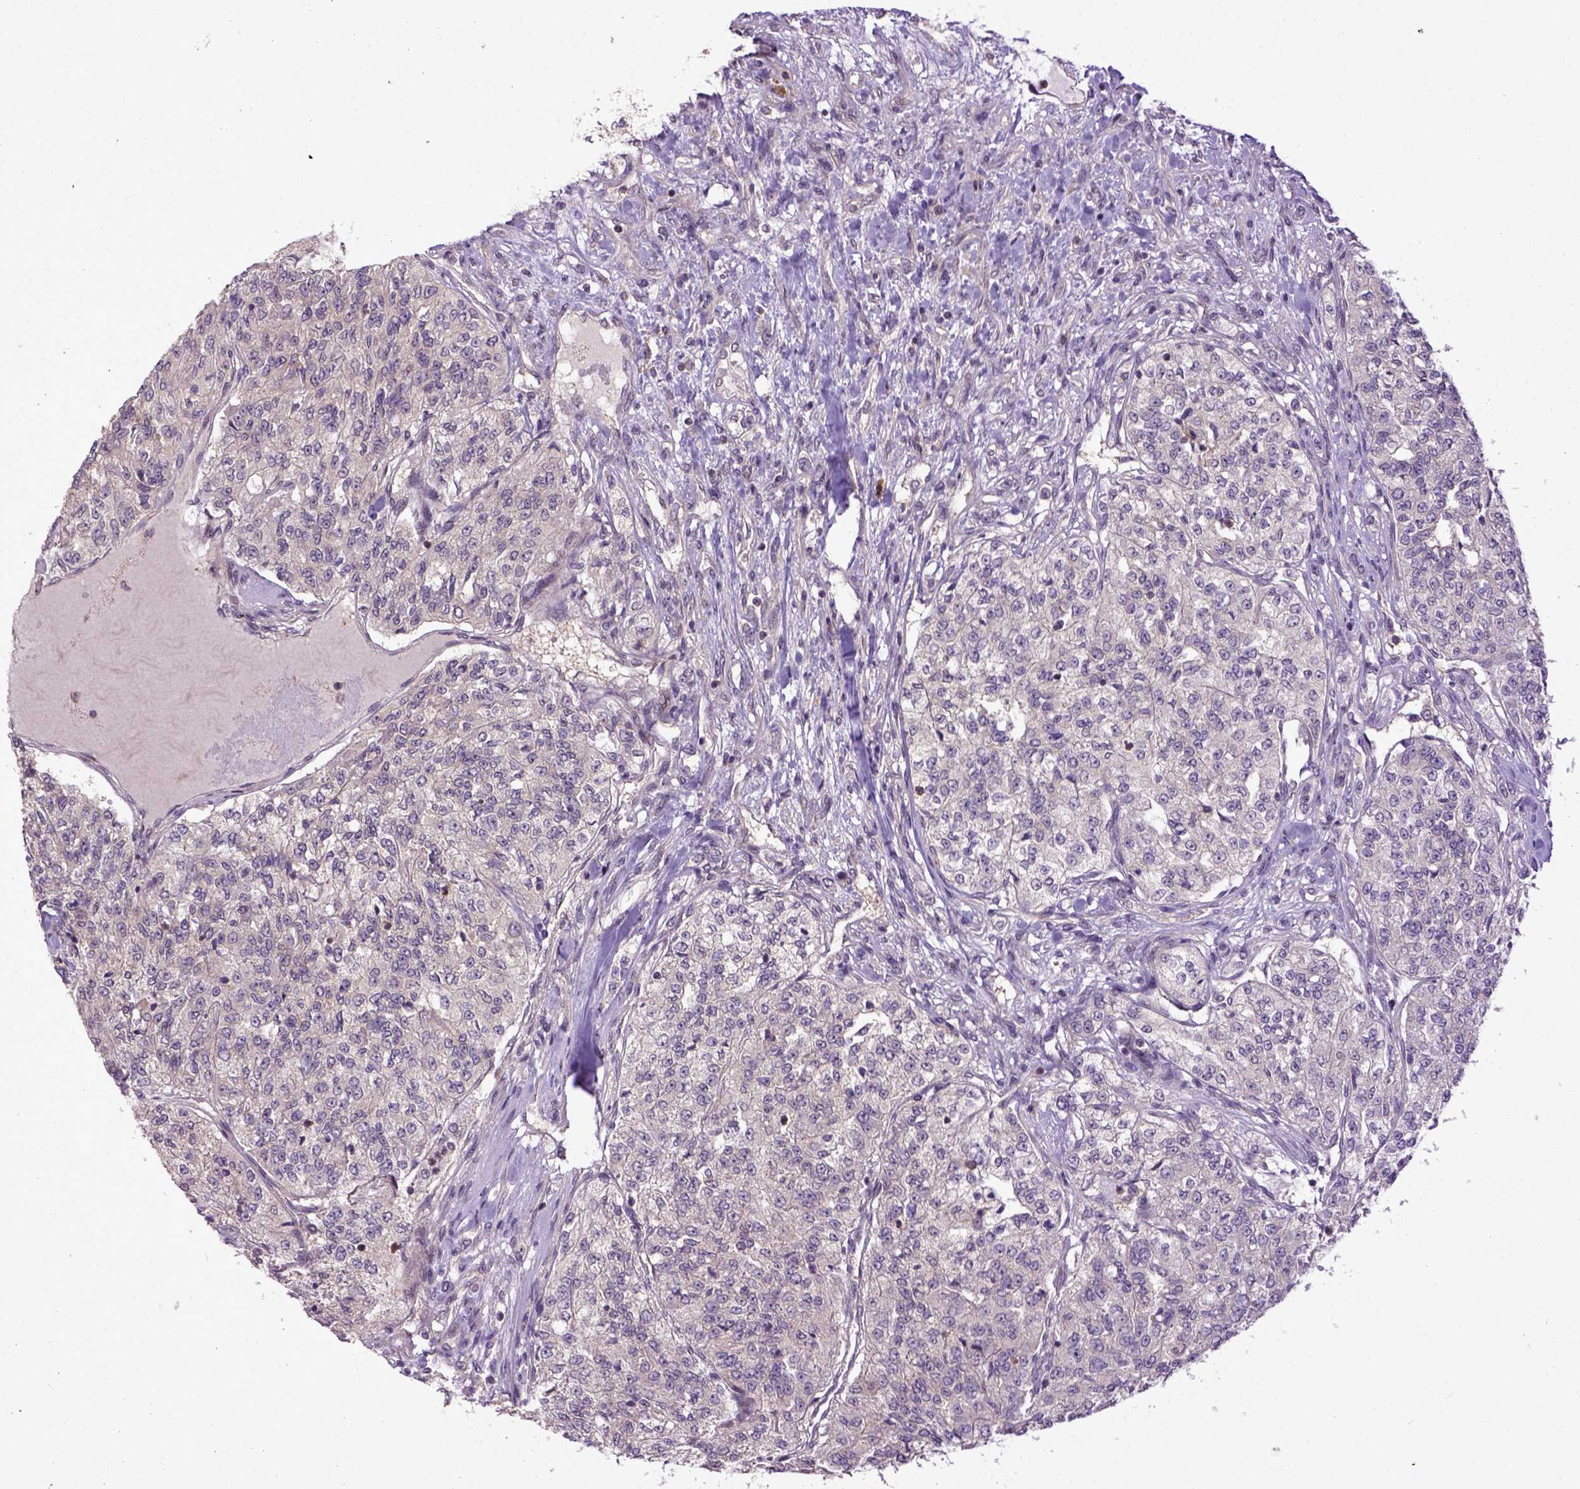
{"staining": {"intensity": "negative", "quantity": "none", "location": "none"}, "tissue": "renal cancer", "cell_type": "Tumor cells", "image_type": "cancer", "snomed": [{"axis": "morphology", "description": "Adenocarcinoma, NOS"}, {"axis": "topography", "description": "Kidney"}], "caption": "An immunohistochemistry (IHC) histopathology image of adenocarcinoma (renal) is shown. There is no staining in tumor cells of adenocarcinoma (renal).", "gene": "CPNE1", "patient": {"sex": "female", "age": 63}}